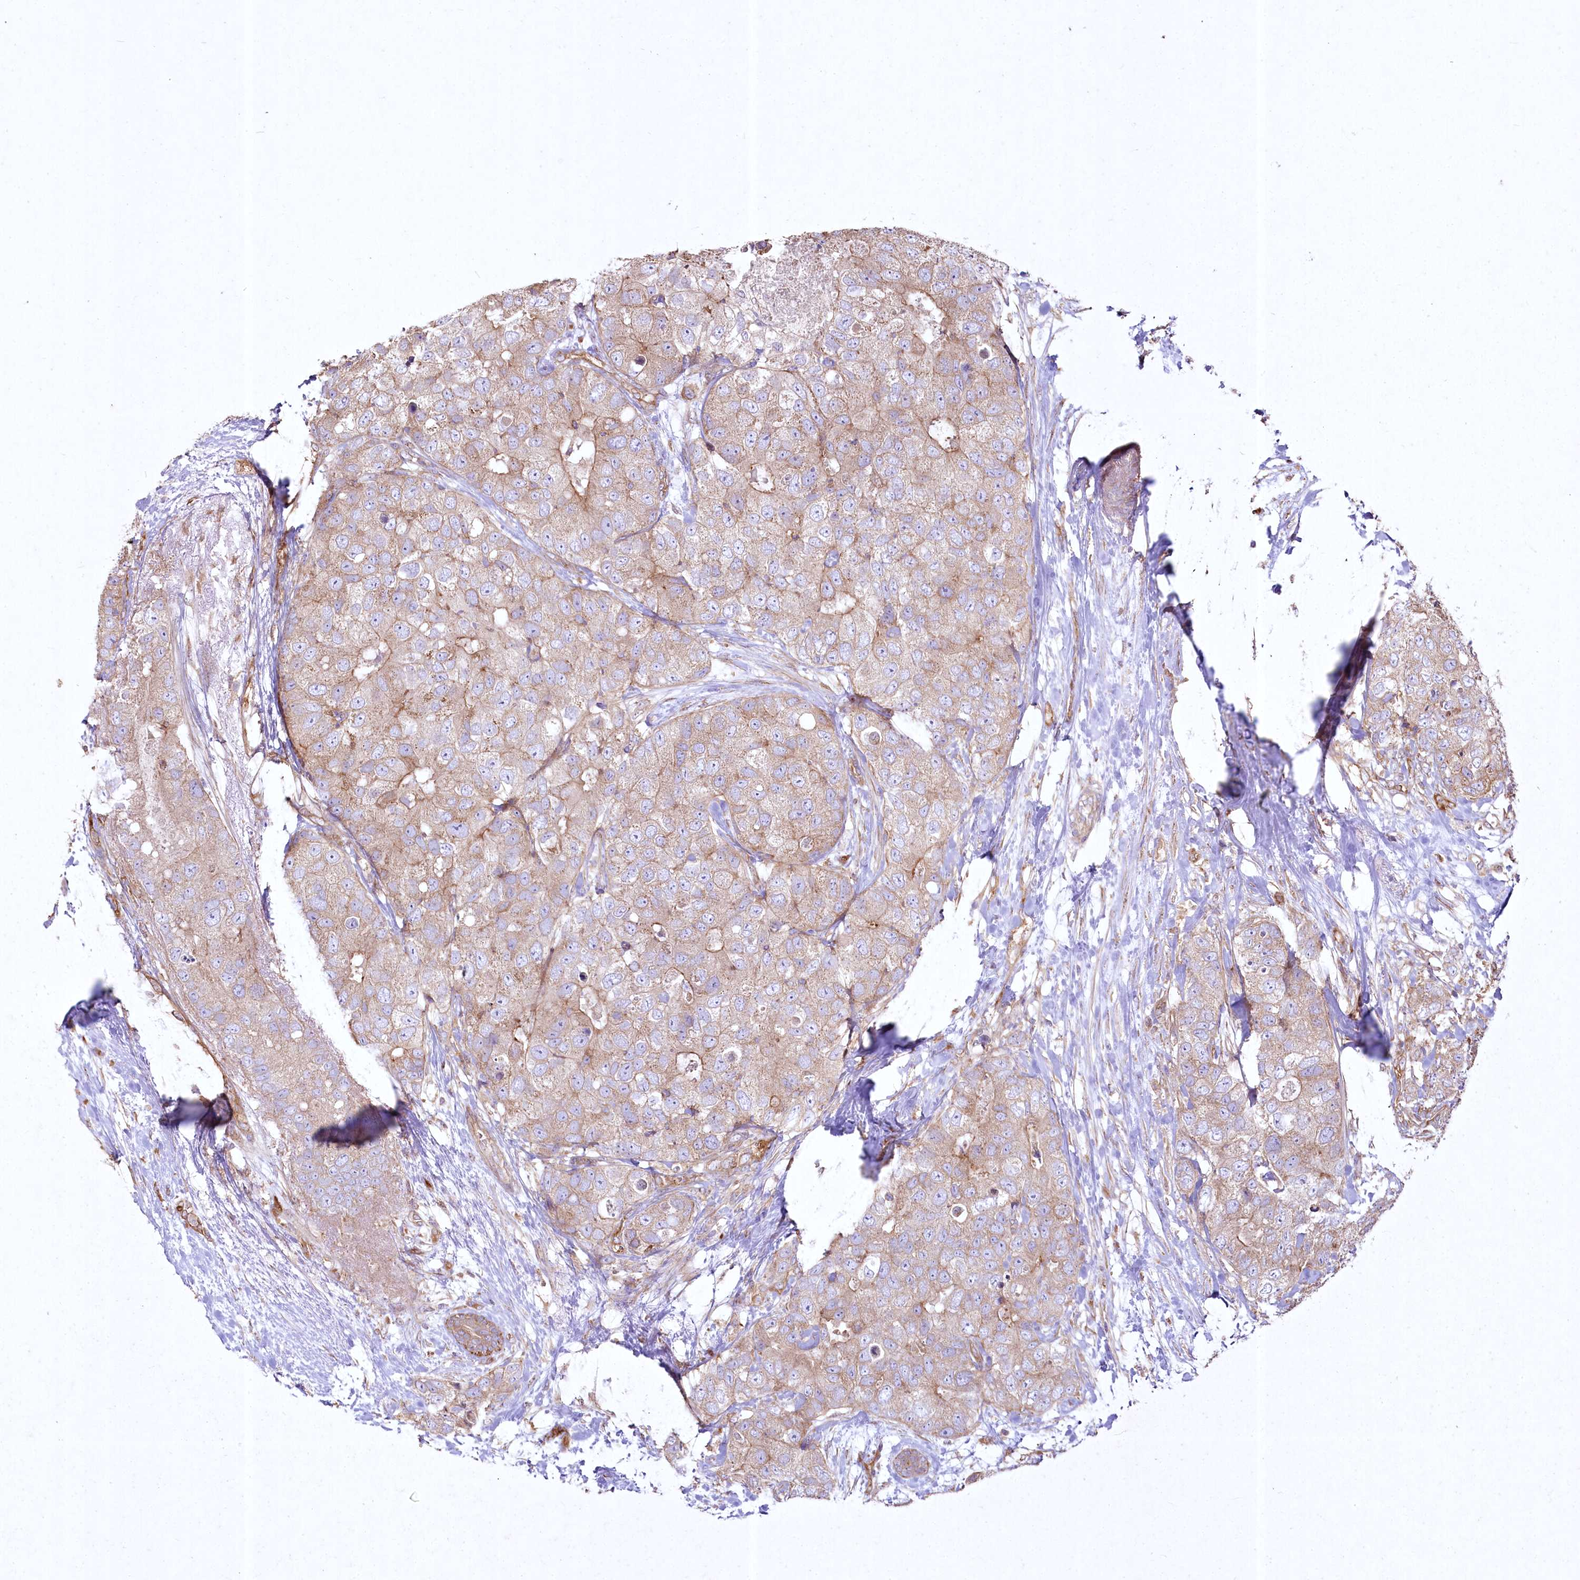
{"staining": {"intensity": "weak", "quantity": ">75%", "location": "cytoplasmic/membranous"}, "tissue": "breast cancer", "cell_type": "Tumor cells", "image_type": "cancer", "snomed": [{"axis": "morphology", "description": "Duct carcinoma"}, {"axis": "topography", "description": "Breast"}], "caption": "Immunohistochemical staining of breast invasive ductal carcinoma displays low levels of weak cytoplasmic/membranous staining in approximately >75% of tumor cells.", "gene": "SH3TC1", "patient": {"sex": "female", "age": 62}}